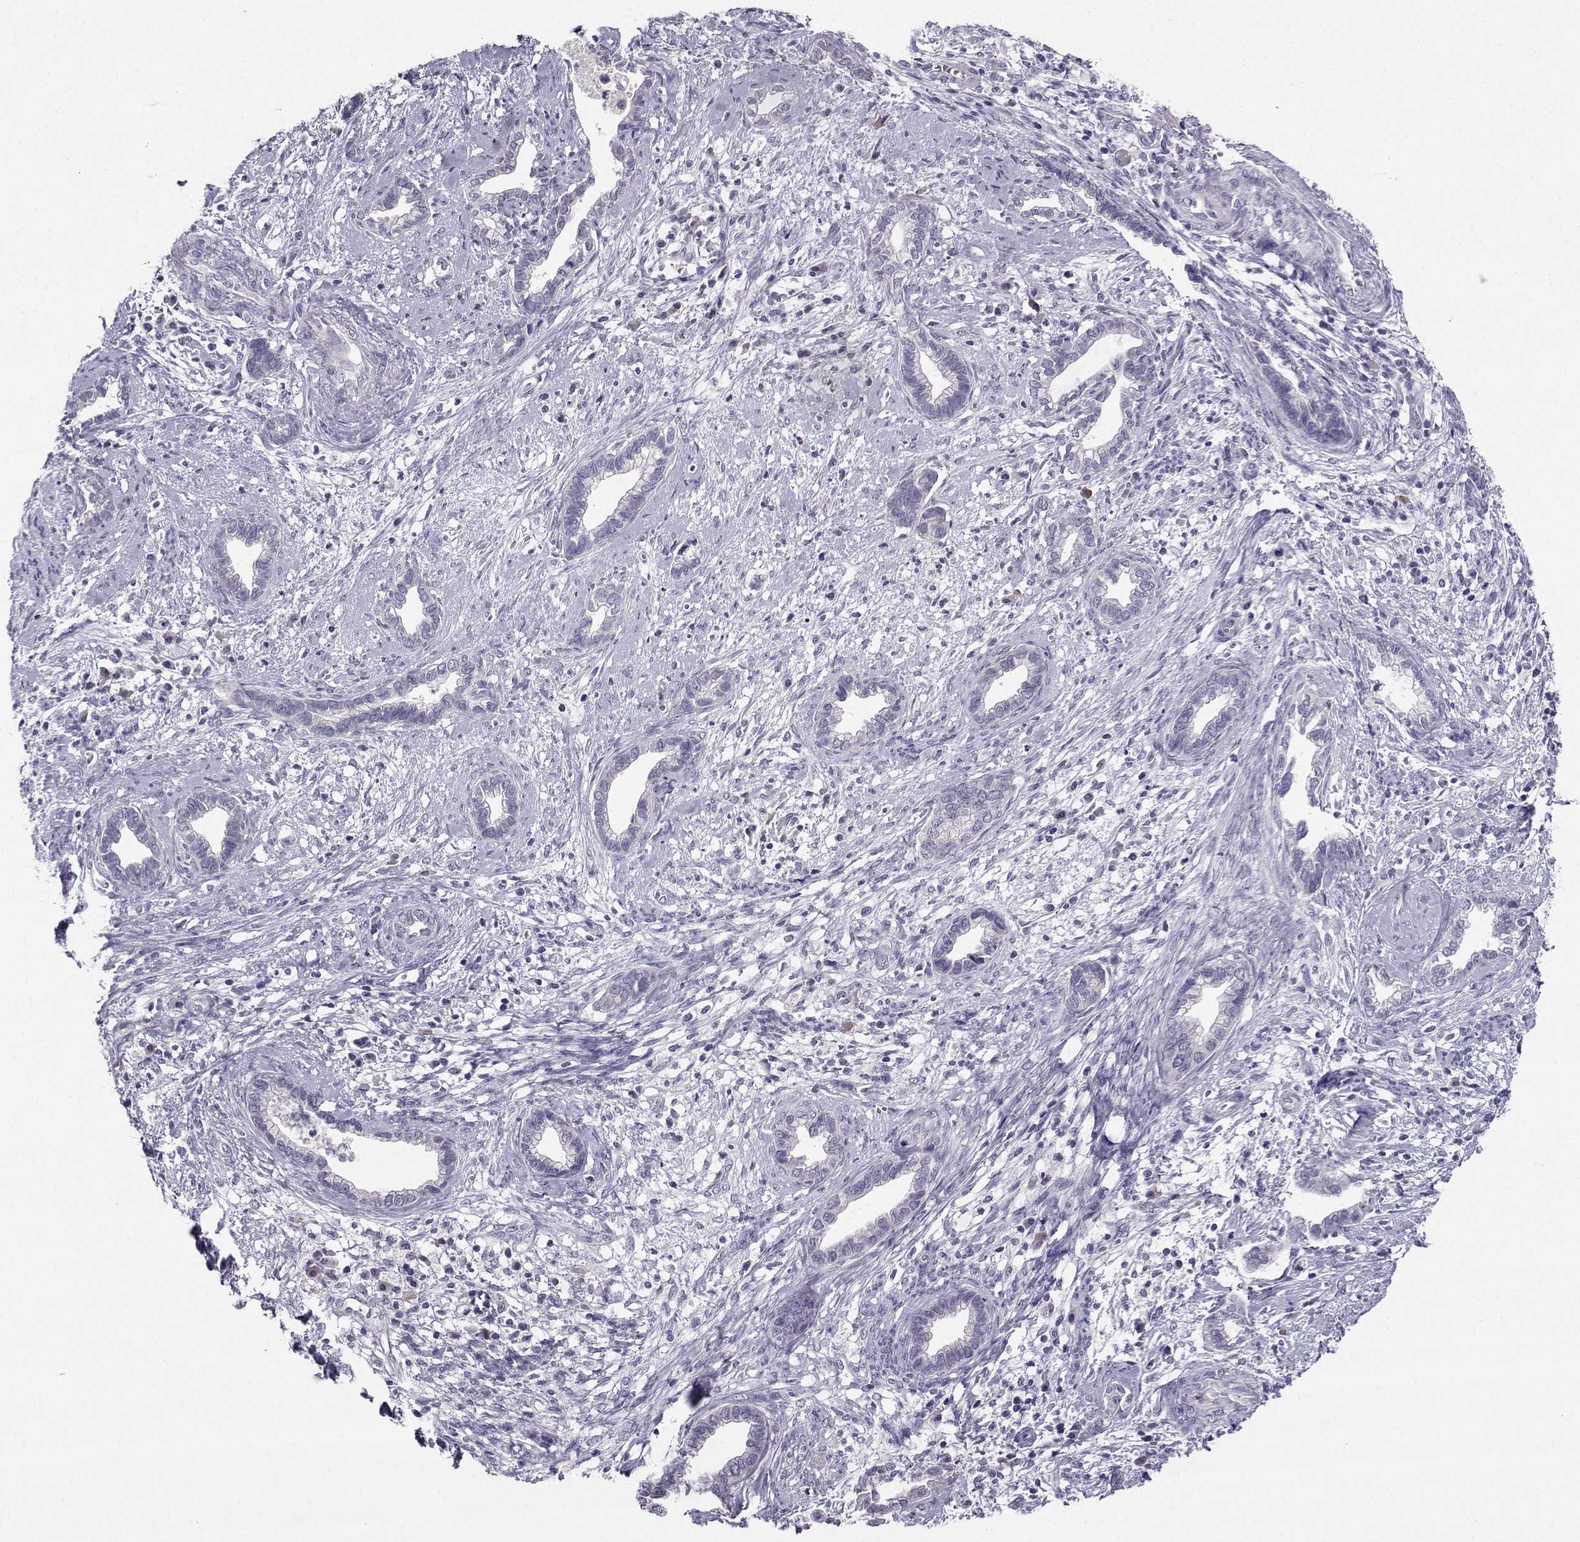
{"staining": {"intensity": "negative", "quantity": "none", "location": "none"}, "tissue": "cervical cancer", "cell_type": "Tumor cells", "image_type": "cancer", "snomed": [{"axis": "morphology", "description": "Adenocarcinoma, NOS"}, {"axis": "topography", "description": "Cervix"}], "caption": "Immunohistochemistry image of human cervical cancer (adenocarcinoma) stained for a protein (brown), which shows no staining in tumor cells.", "gene": "CRYBB1", "patient": {"sex": "female", "age": 62}}